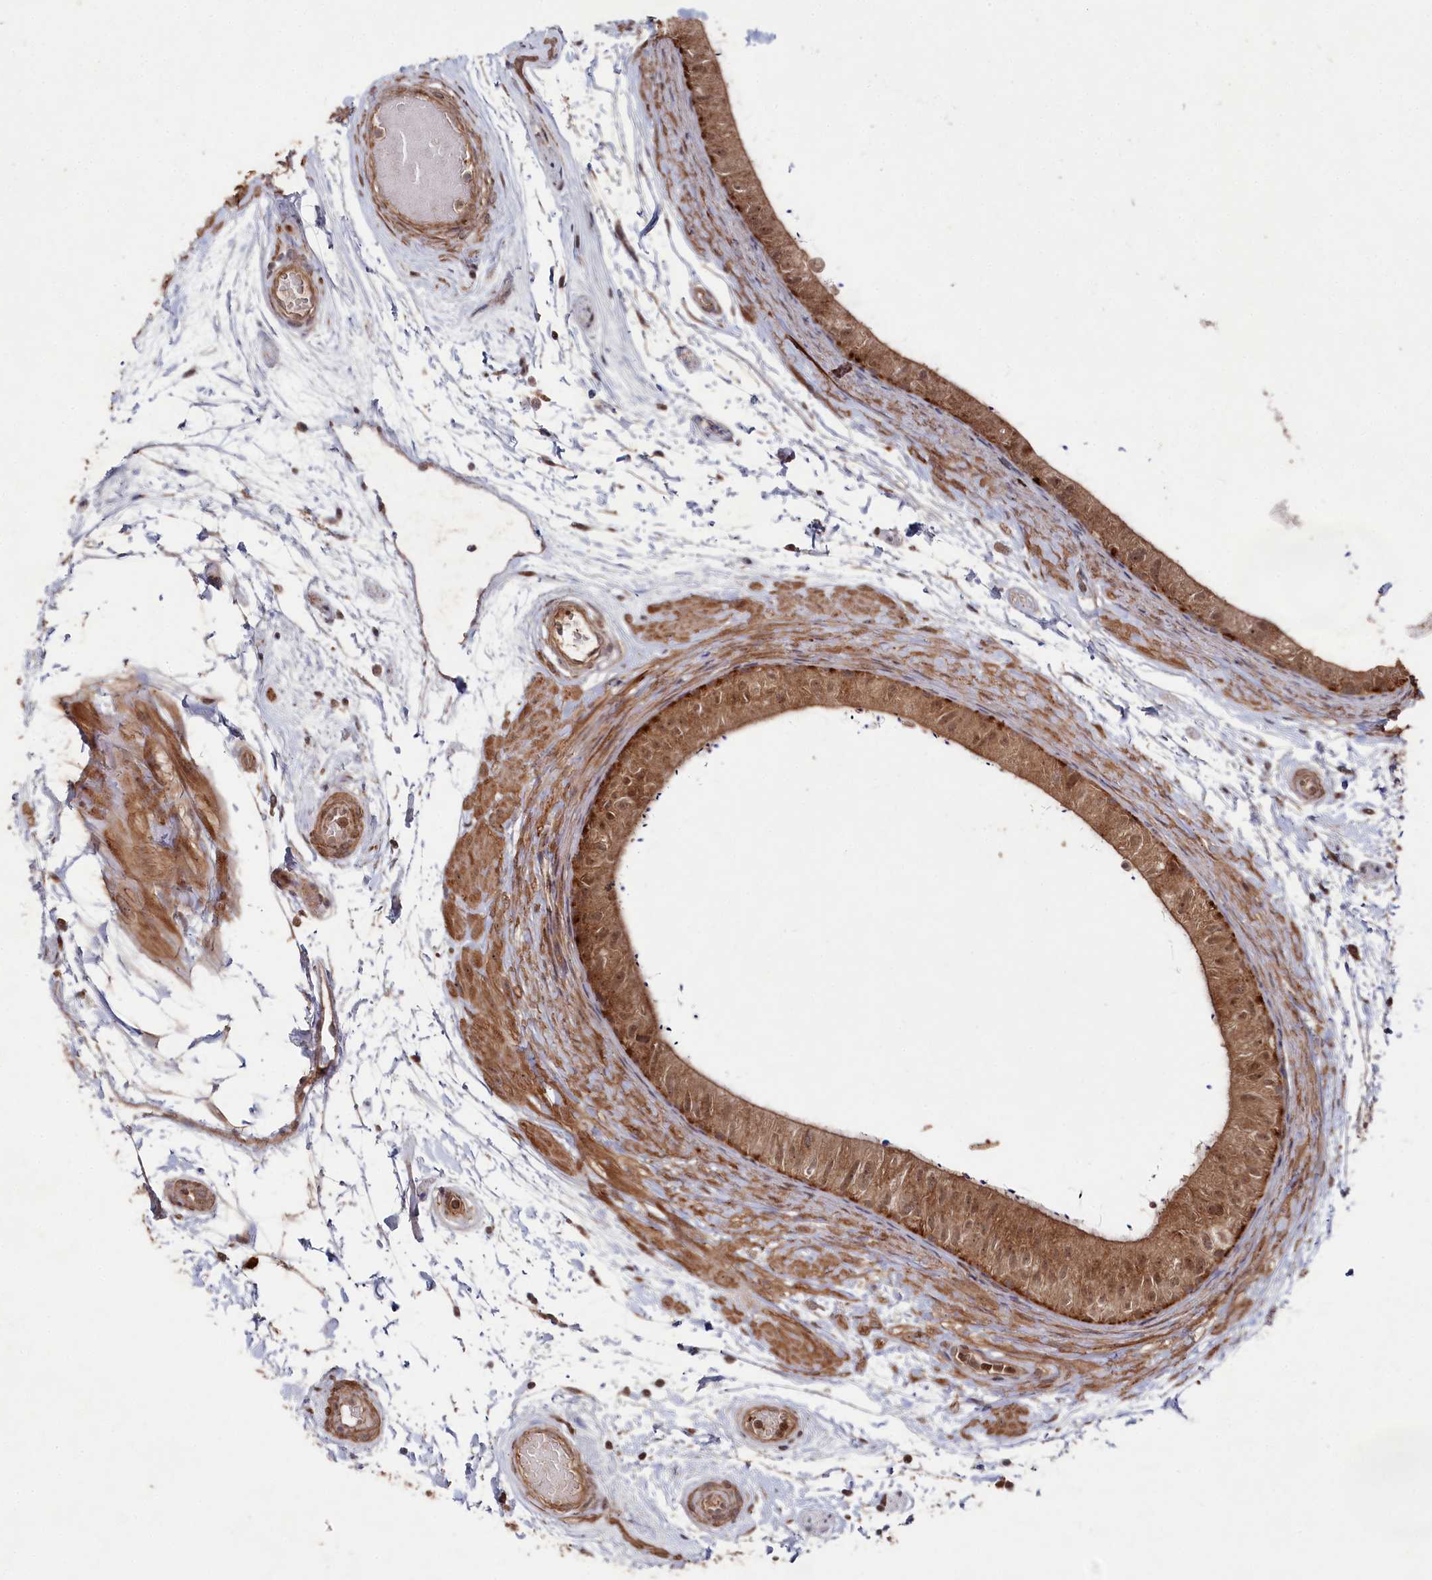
{"staining": {"intensity": "strong", "quantity": ">75%", "location": "cytoplasmic/membranous,nuclear"}, "tissue": "epididymis", "cell_type": "Glandular cells", "image_type": "normal", "snomed": [{"axis": "morphology", "description": "Normal tissue, NOS"}, {"axis": "topography", "description": "Epididymis"}], "caption": "Epididymis stained for a protein (brown) shows strong cytoplasmic/membranous,nuclear positive expression in approximately >75% of glandular cells.", "gene": "BORCS7", "patient": {"sex": "male", "age": 50}}